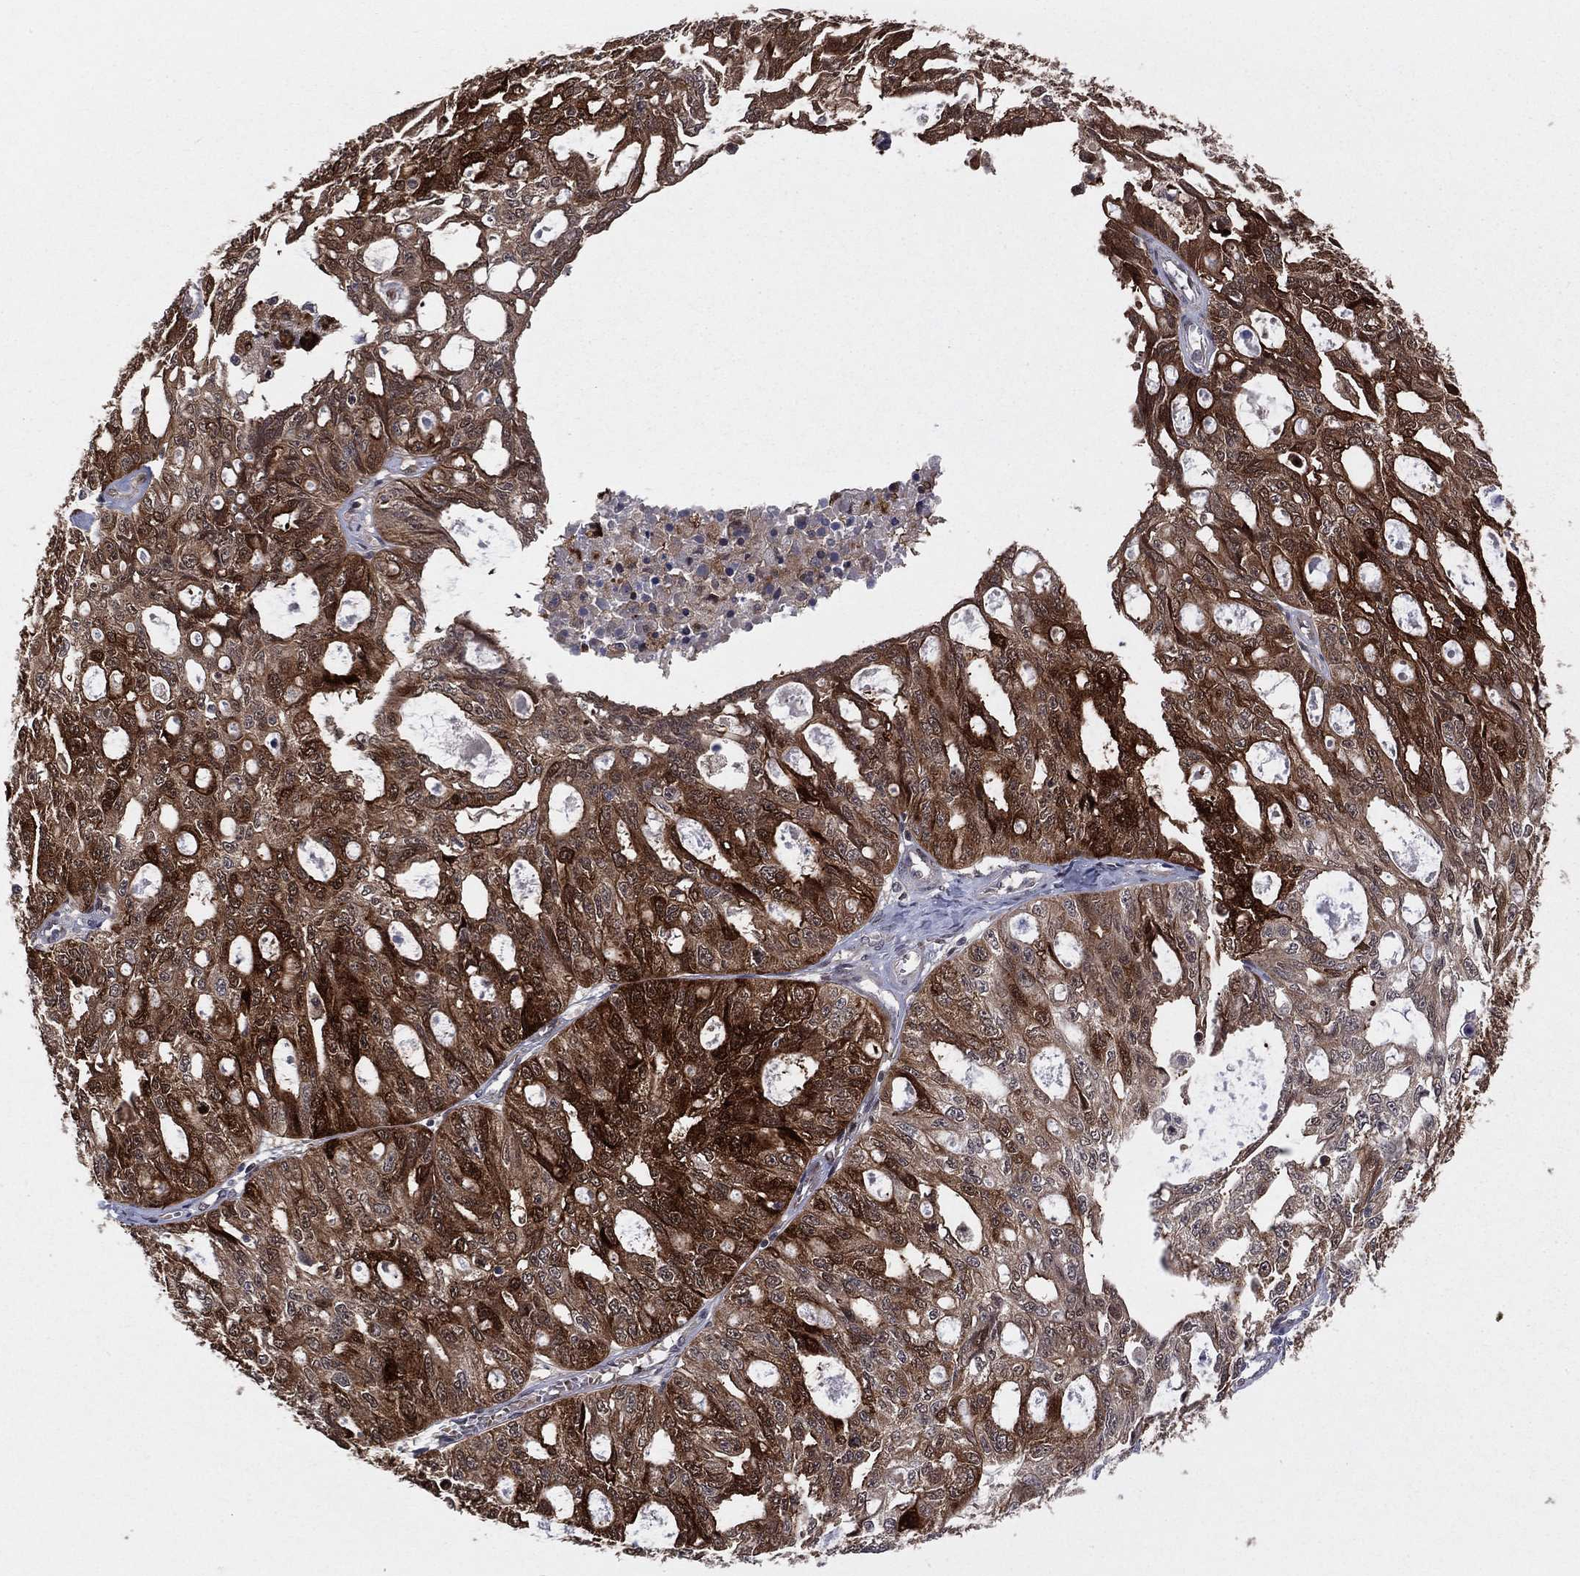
{"staining": {"intensity": "strong", "quantity": "25%-75%", "location": "cytoplasmic/membranous"}, "tissue": "ovarian cancer", "cell_type": "Tumor cells", "image_type": "cancer", "snomed": [{"axis": "morphology", "description": "Carcinoma, endometroid"}, {"axis": "topography", "description": "Ovary"}], "caption": "Tumor cells reveal high levels of strong cytoplasmic/membranous expression in approximately 25%-75% of cells in endometroid carcinoma (ovarian).", "gene": "SNCG", "patient": {"sex": "female", "age": 65}}